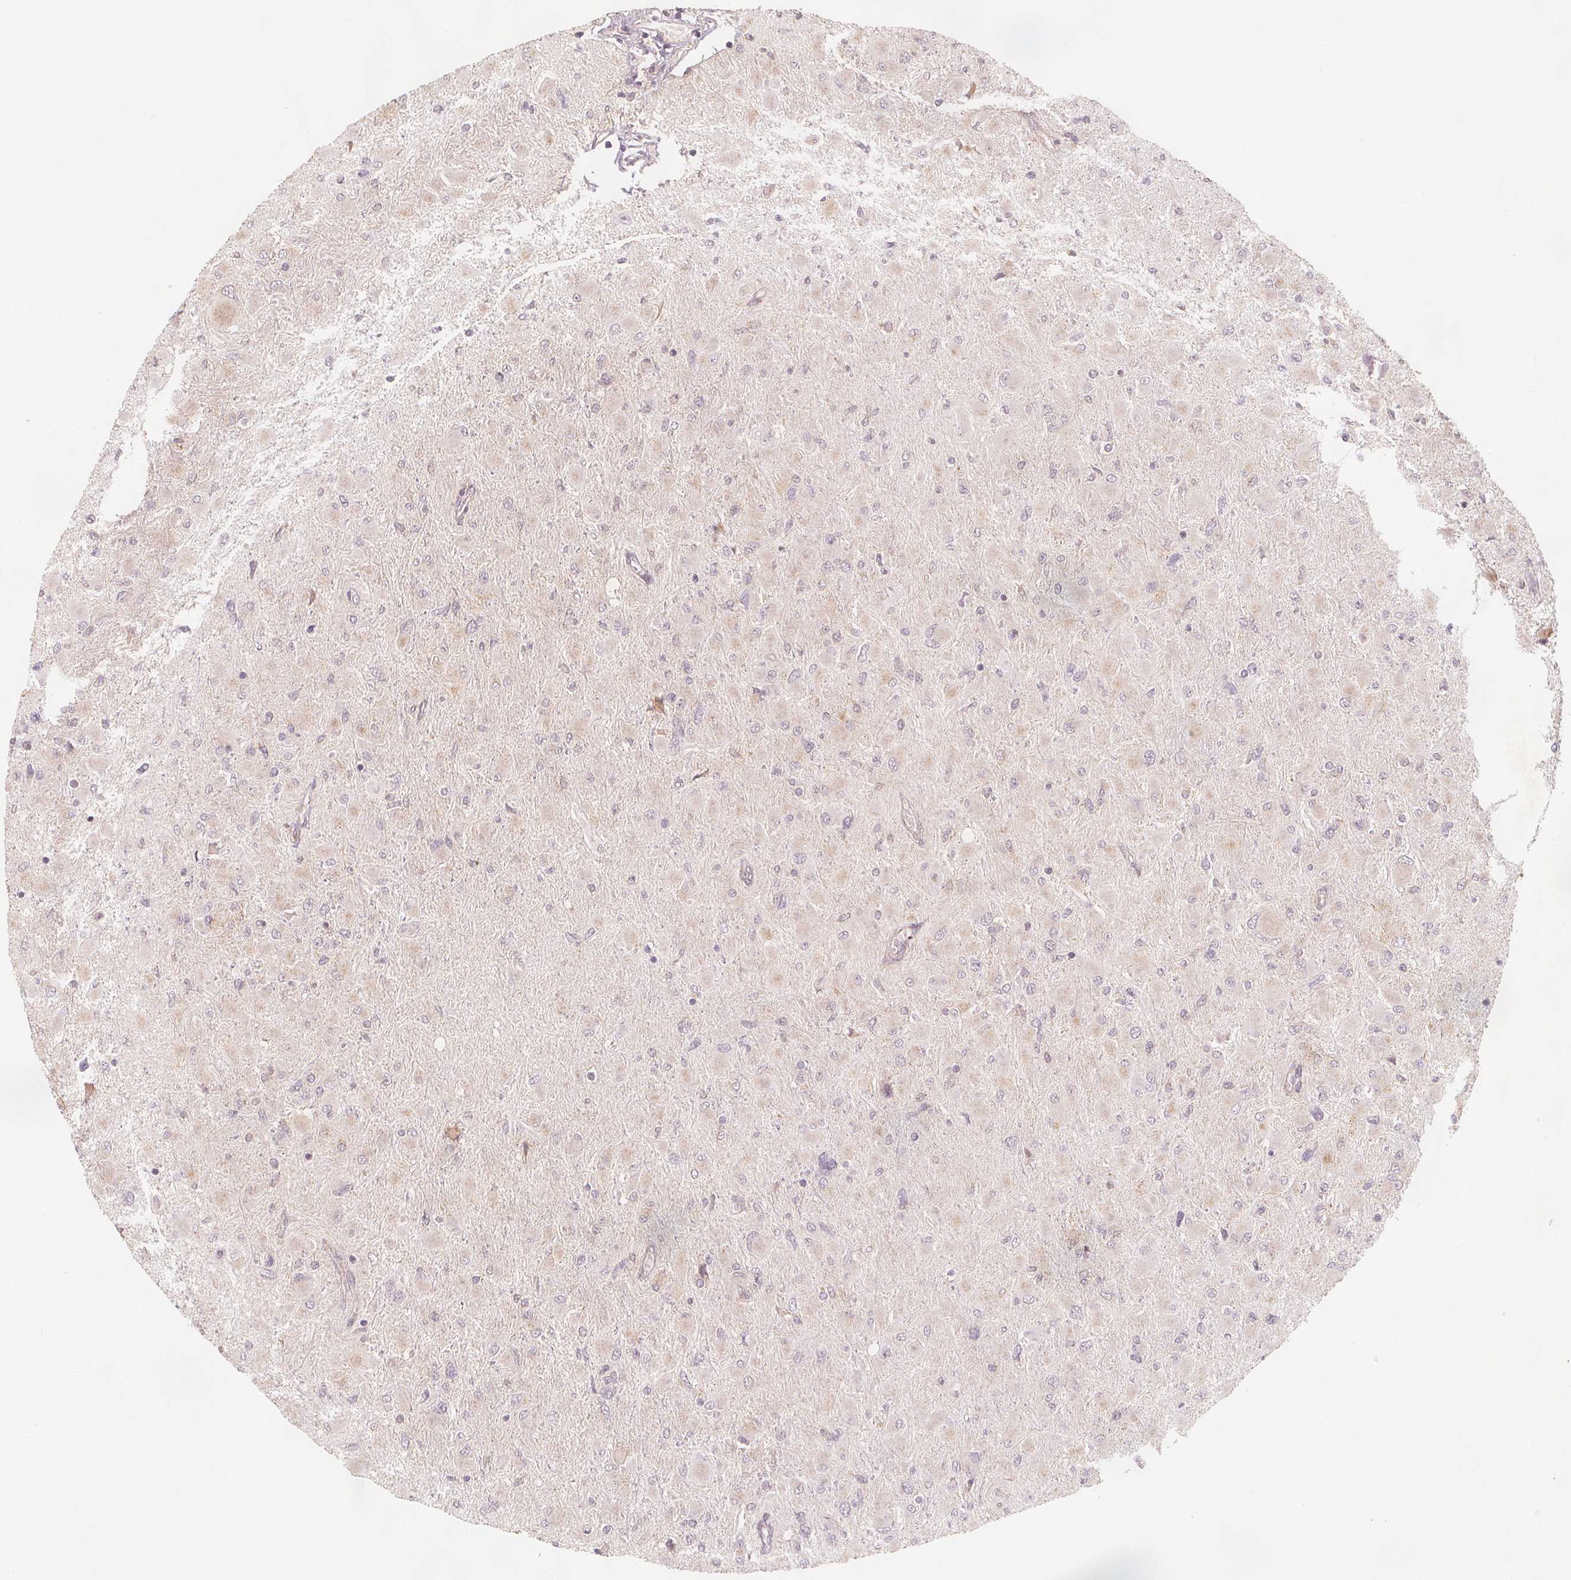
{"staining": {"intensity": "negative", "quantity": "none", "location": "none"}, "tissue": "glioma", "cell_type": "Tumor cells", "image_type": "cancer", "snomed": [{"axis": "morphology", "description": "Glioma, malignant, High grade"}, {"axis": "topography", "description": "Cerebral cortex"}], "caption": "DAB immunohistochemical staining of high-grade glioma (malignant) demonstrates no significant expression in tumor cells.", "gene": "NCSTN", "patient": {"sex": "female", "age": 36}}